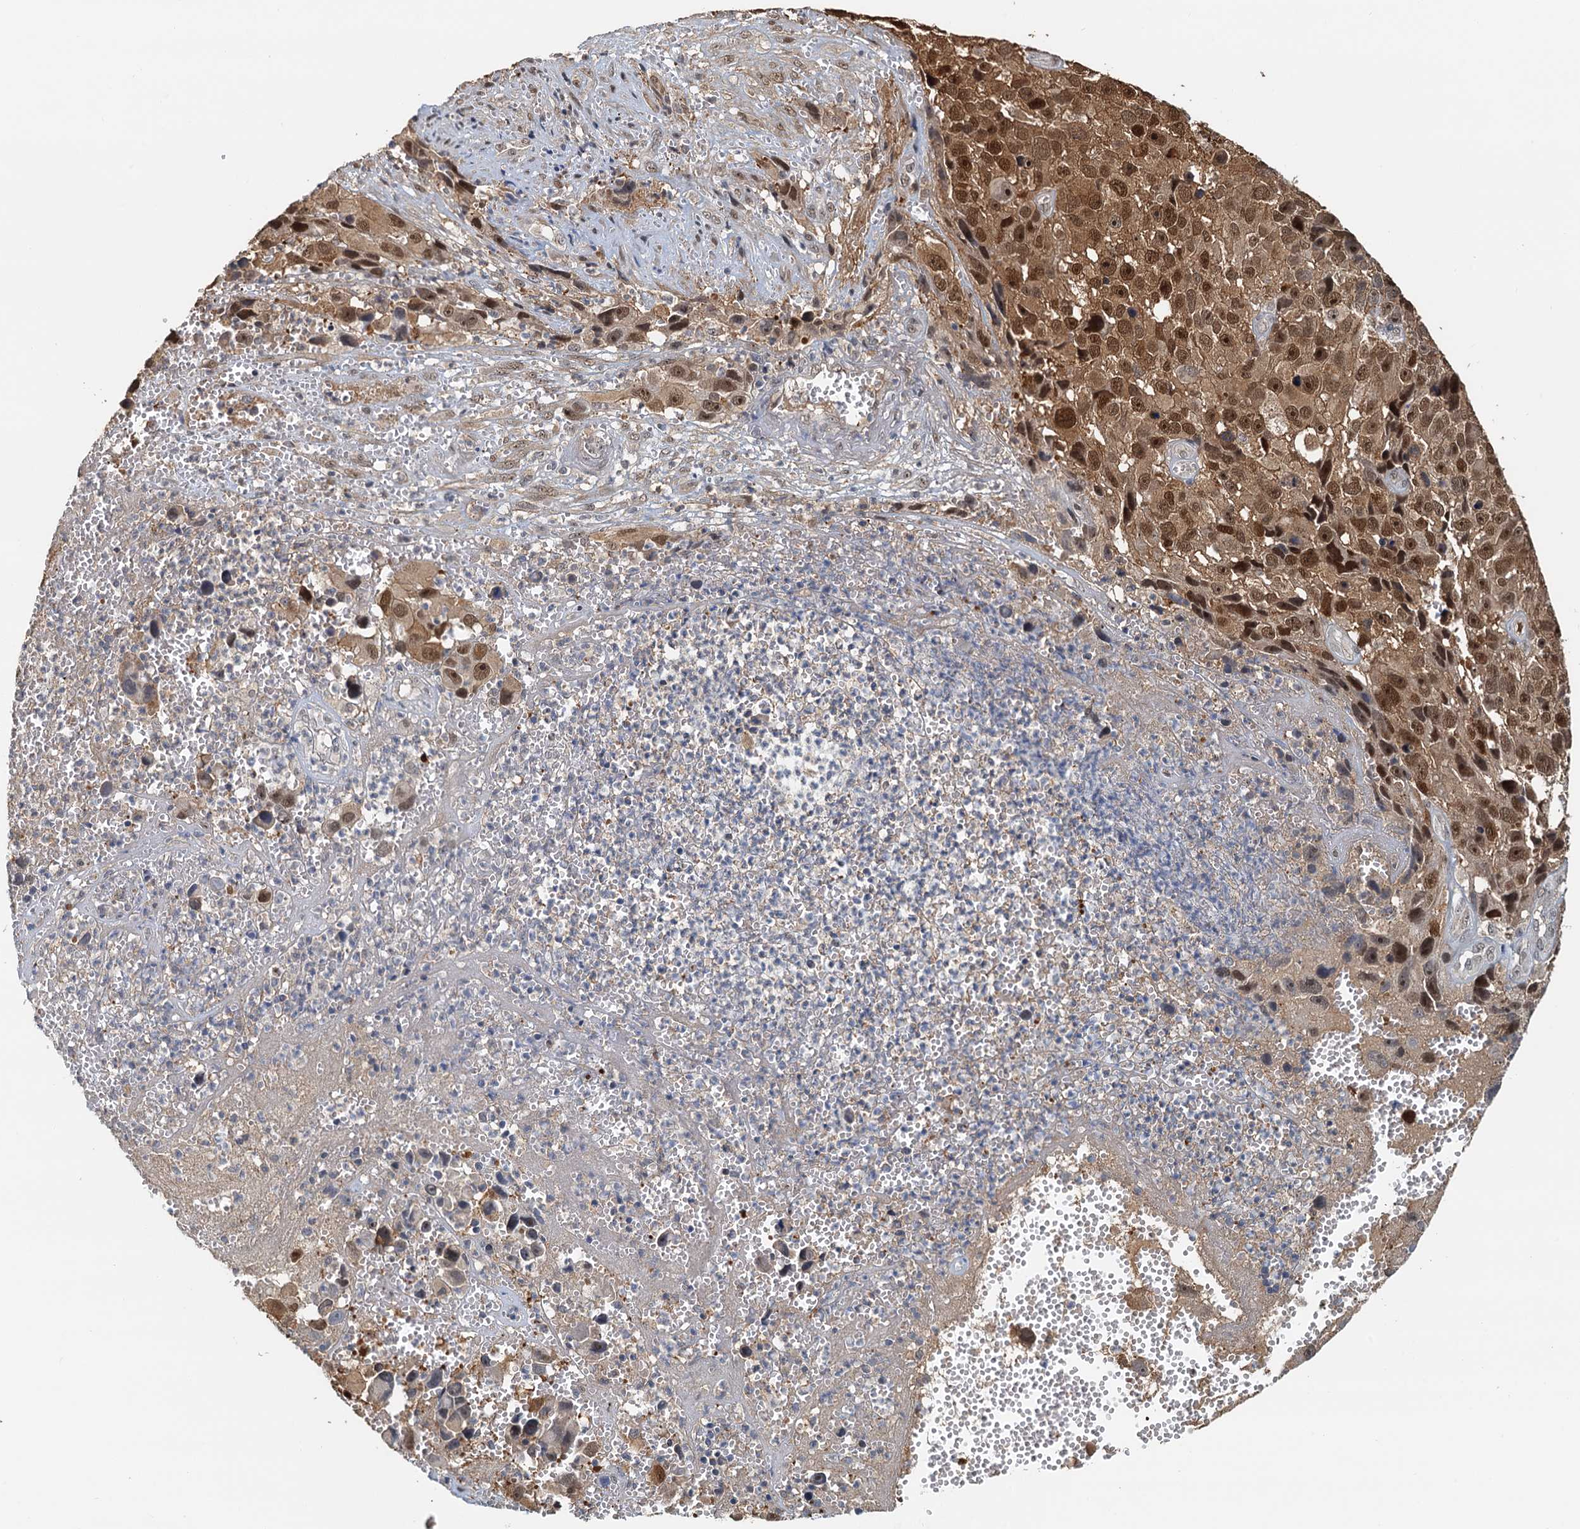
{"staining": {"intensity": "moderate", "quantity": ">75%", "location": "cytoplasmic/membranous,nuclear"}, "tissue": "melanoma", "cell_type": "Tumor cells", "image_type": "cancer", "snomed": [{"axis": "morphology", "description": "Malignant melanoma, NOS"}, {"axis": "topography", "description": "Skin"}], "caption": "Melanoma was stained to show a protein in brown. There is medium levels of moderate cytoplasmic/membranous and nuclear staining in about >75% of tumor cells.", "gene": "SPINDOC", "patient": {"sex": "male", "age": 84}}